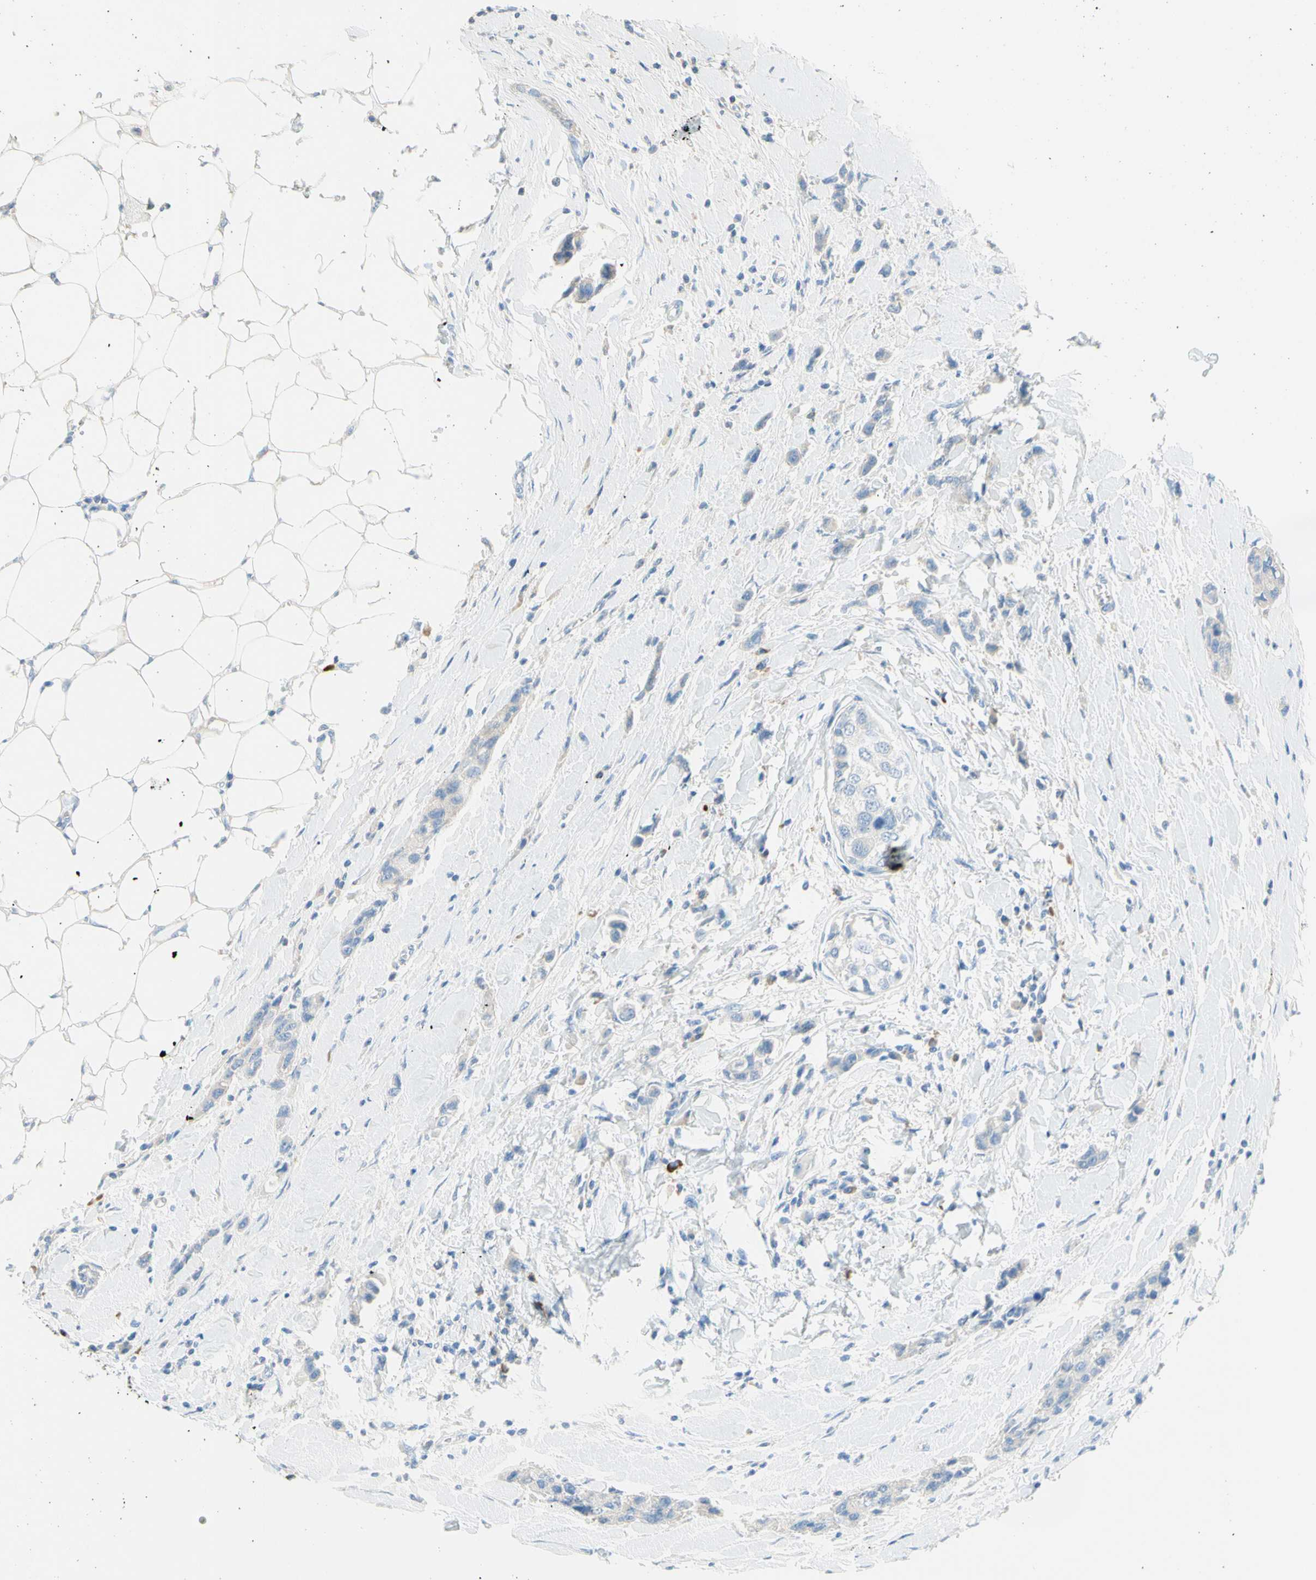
{"staining": {"intensity": "negative", "quantity": "none", "location": "none"}, "tissue": "breast cancer", "cell_type": "Tumor cells", "image_type": "cancer", "snomed": [{"axis": "morphology", "description": "Normal tissue, NOS"}, {"axis": "morphology", "description": "Duct carcinoma"}, {"axis": "topography", "description": "Breast"}], "caption": "Immunohistochemical staining of breast cancer (infiltrating ductal carcinoma) demonstrates no significant staining in tumor cells.", "gene": "IL6ST", "patient": {"sex": "female", "age": 50}}